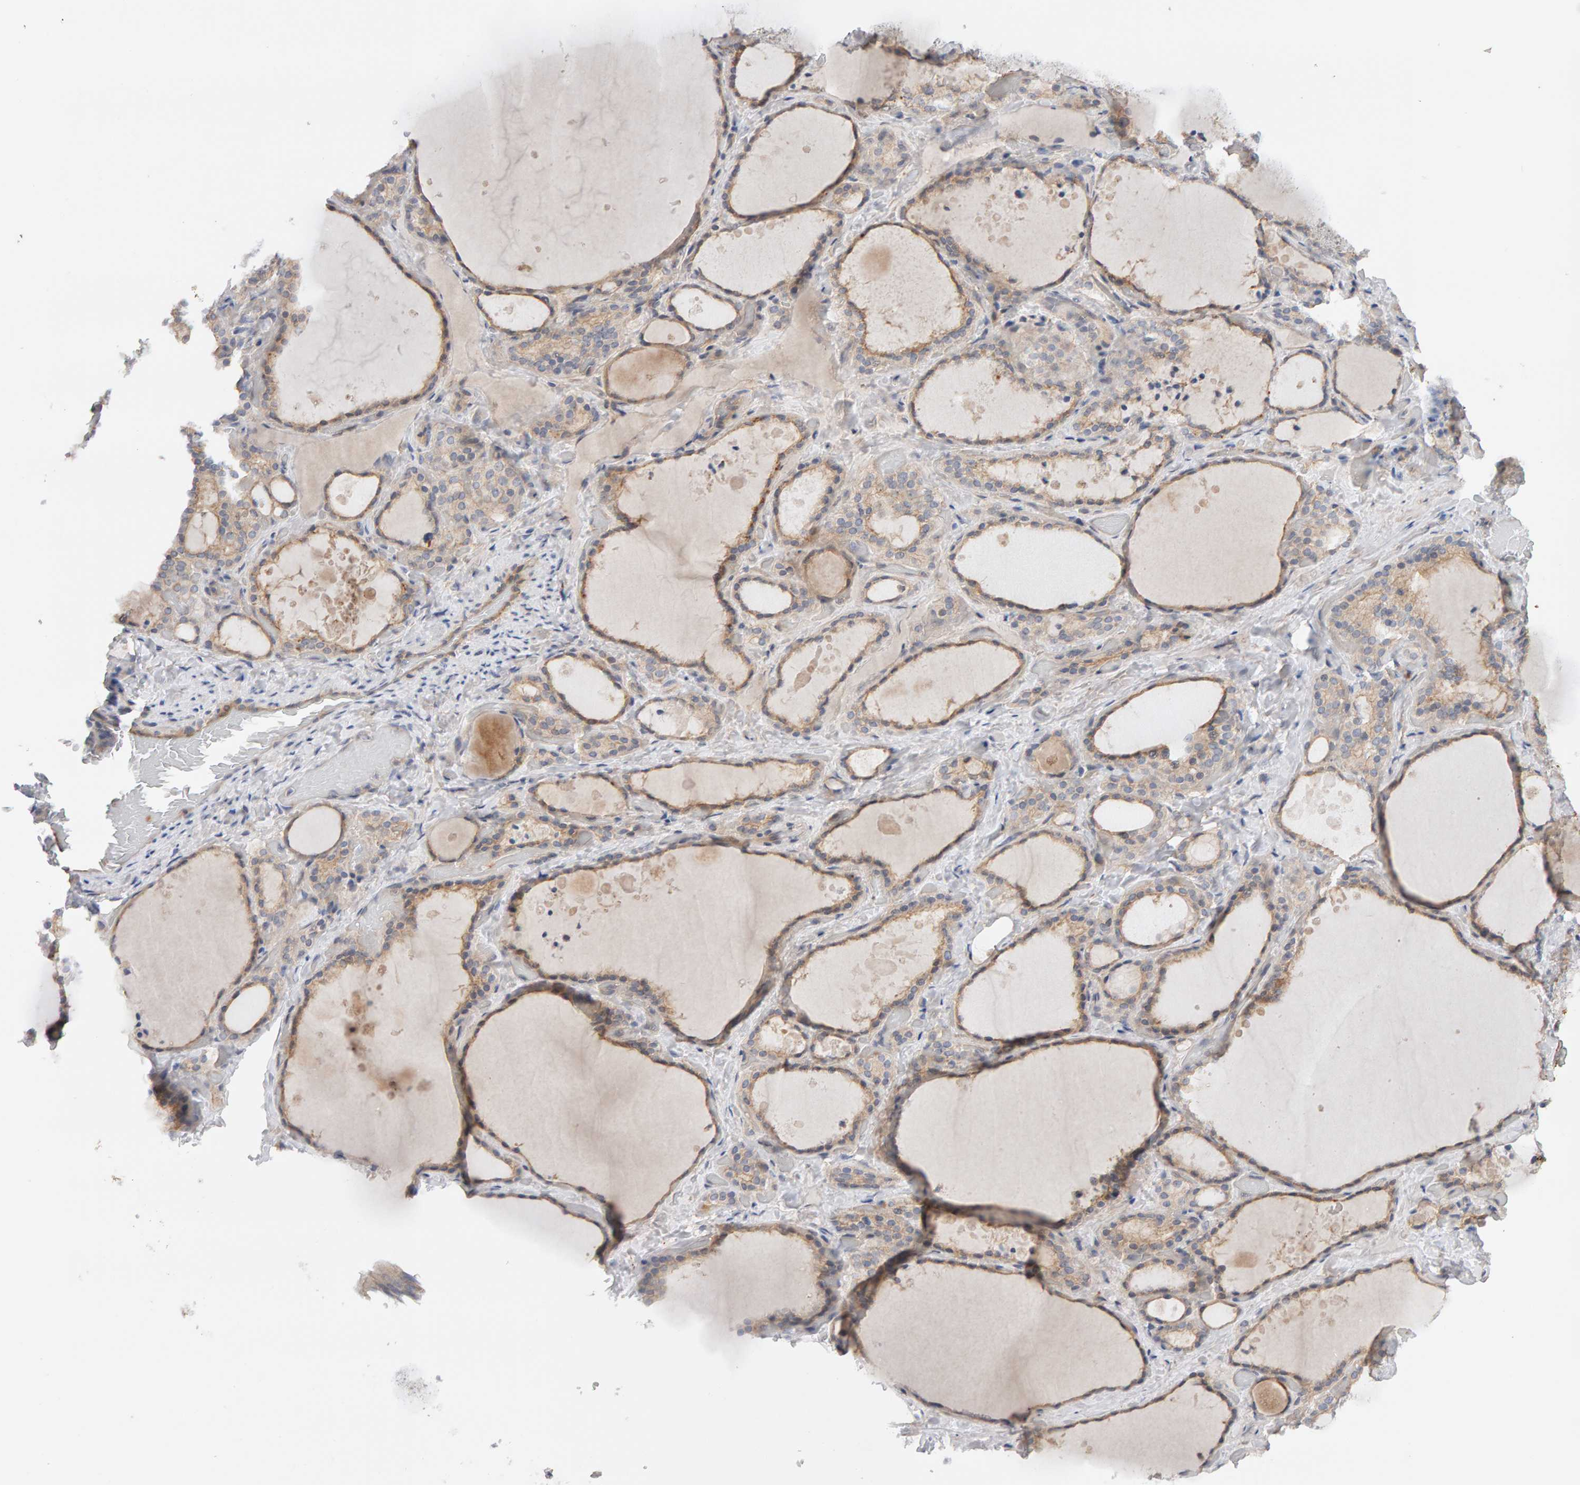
{"staining": {"intensity": "weak", "quantity": ">75%", "location": "cytoplasmic/membranous"}, "tissue": "thyroid gland", "cell_type": "Glandular cells", "image_type": "normal", "snomed": [{"axis": "morphology", "description": "Normal tissue, NOS"}, {"axis": "topography", "description": "Thyroid gland"}], "caption": "IHC (DAB) staining of normal human thyroid gland displays weak cytoplasmic/membranous protein expression in approximately >75% of glandular cells. (DAB IHC, brown staining for protein, blue staining for nuclei).", "gene": "PPP1R16A", "patient": {"sex": "female", "age": 44}}